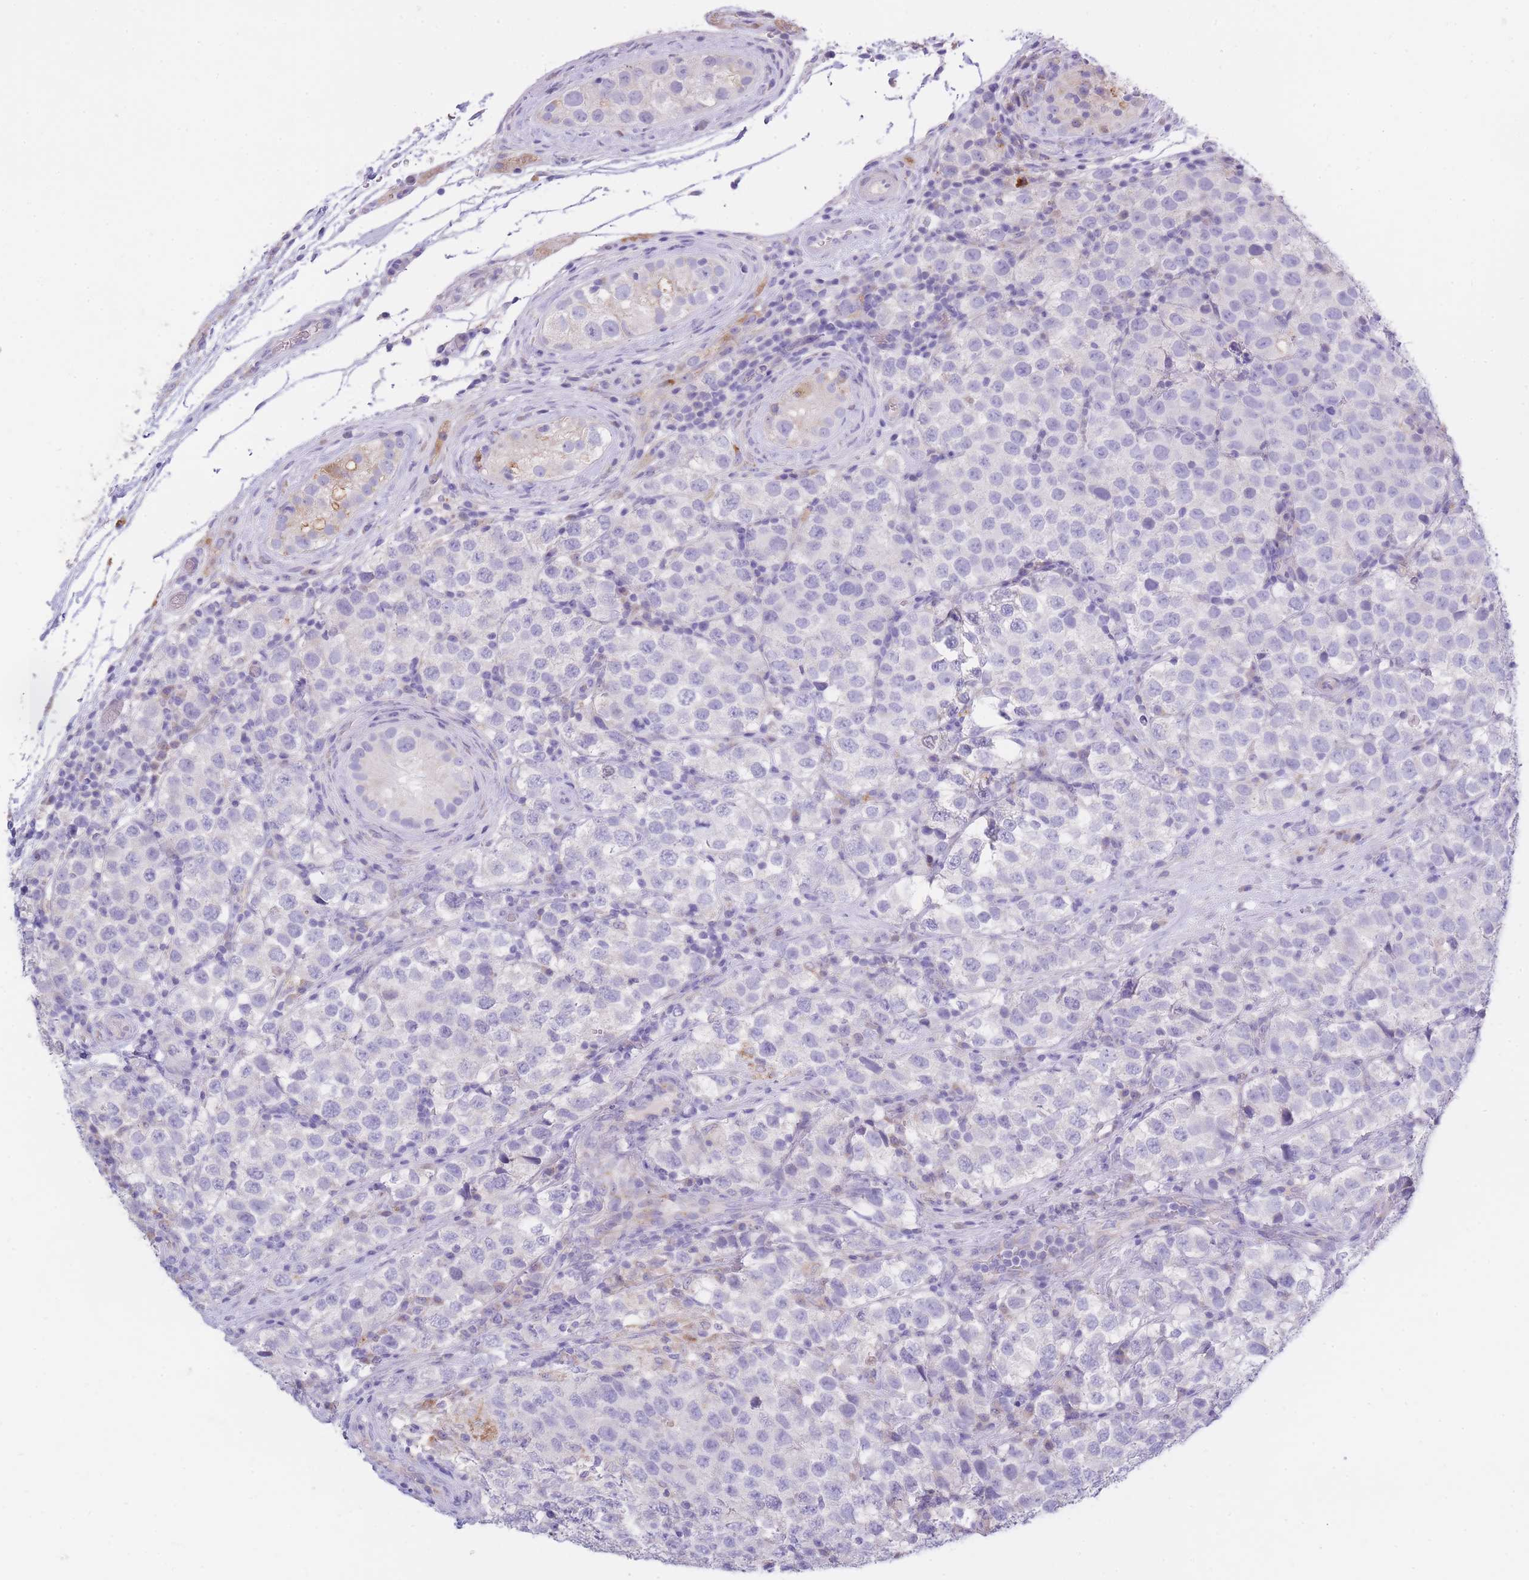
{"staining": {"intensity": "negative", "quantity": "none", "location": "none"}, "tissue": "testis cancer", "cell_type": "Tumor cells", "image_type": "cancer", "snomed": [{"axis": "morphology", "description": "Seminoma, NOS"}, {"axis": "topography", "description": "Testis"}], "caption": "High magnification brightfield microscopy of testis cancer (seminoma) stained with DAB (brown) and counterstained with hematoxylin (blue): tumor cells show no significant positivity.", "gene": "CENPM", "patient": {"sex": "male", "age": 34}}